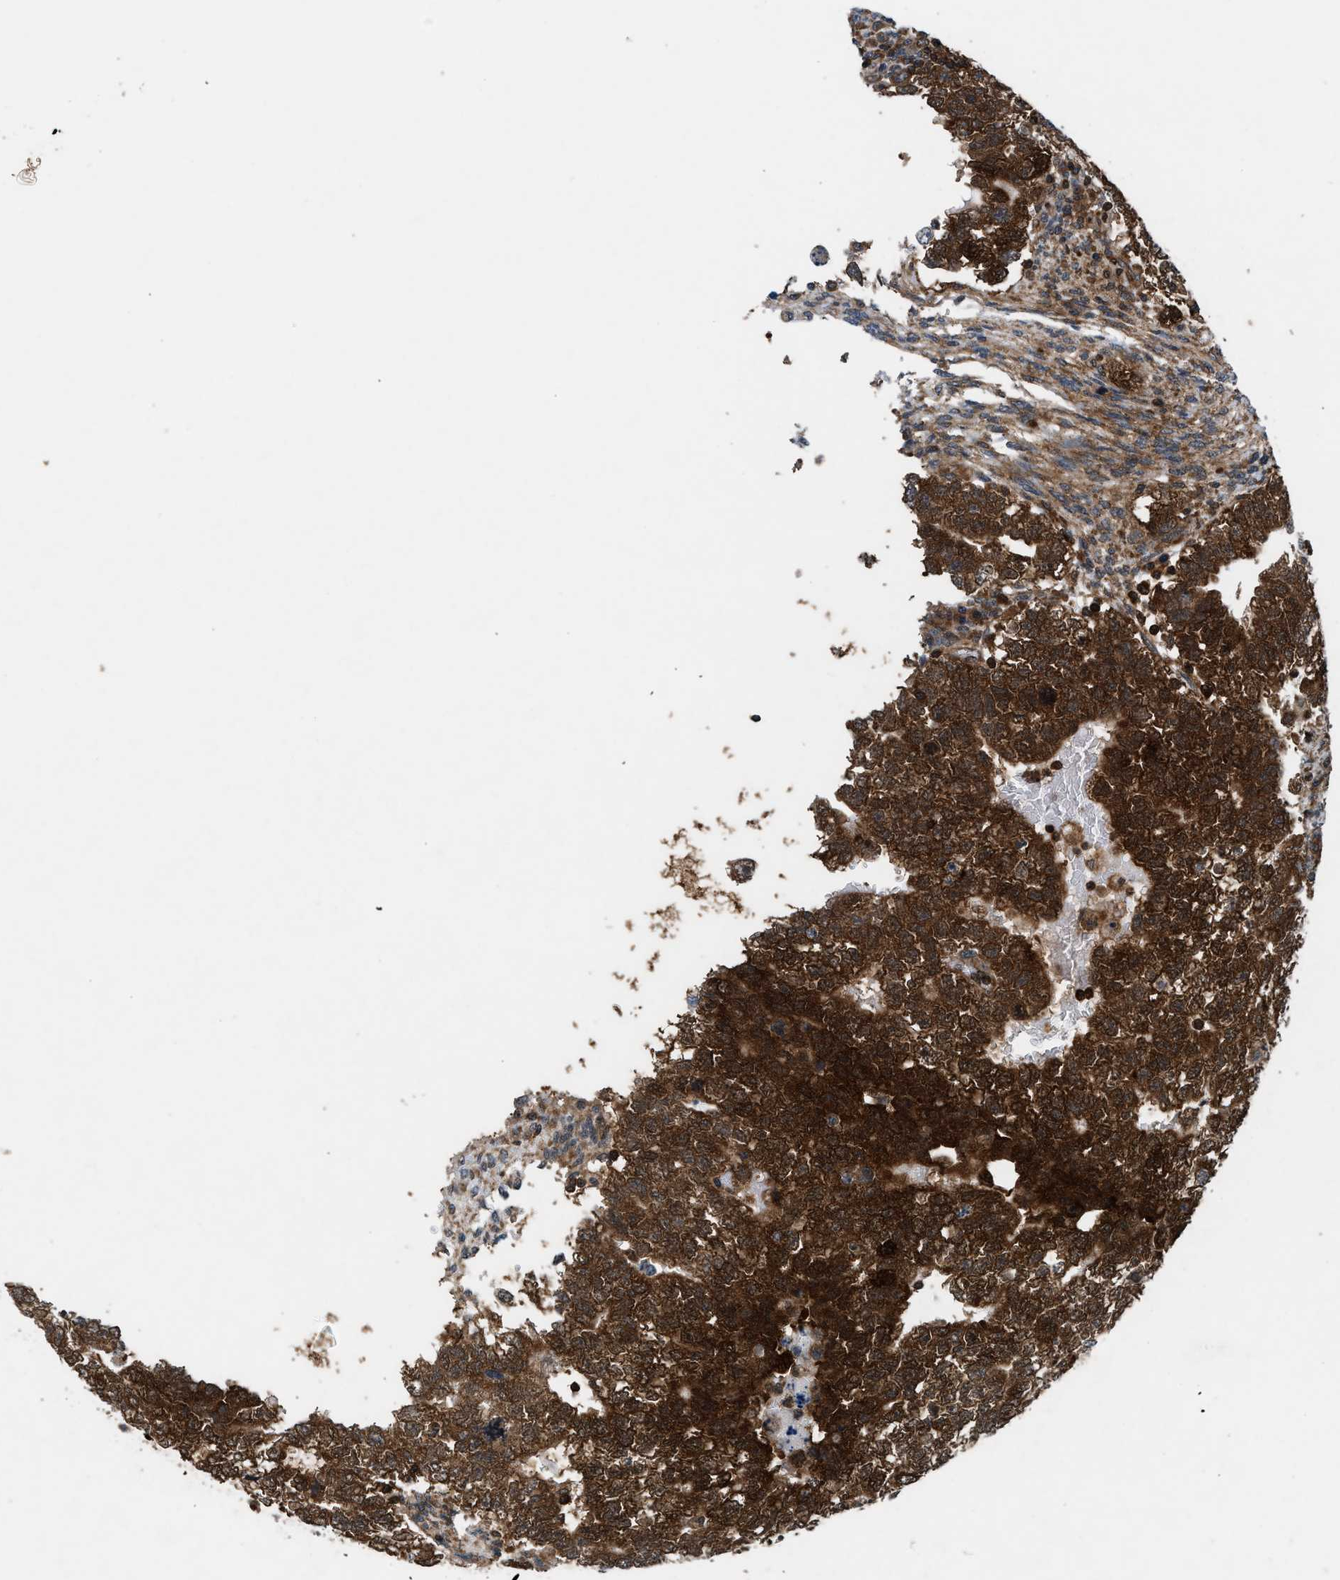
{"staining": {"intensity": "strong", "quantity": ">75%", "location": "cytoplasmic/membranous,nuclear"}, "tissue": "testis cancer", "cell_type": "Tumor cells", "image_type": "cancer", "snomed": [{"axis": "morphology", "description": "Carcinoma, Embryonal, NOS"}, {"axis": "topography", "description": "Testis"}], "caption": "IHC micrograph of human testis embryonal carcinoma stained for a protein (brown), which shows high levels of strong cytoplasmic/membranous and nuclear positivity in approximately >75% of tumor cells.", "gene": "OXSR1", "patient": {"sex": "male", "age": 28}}